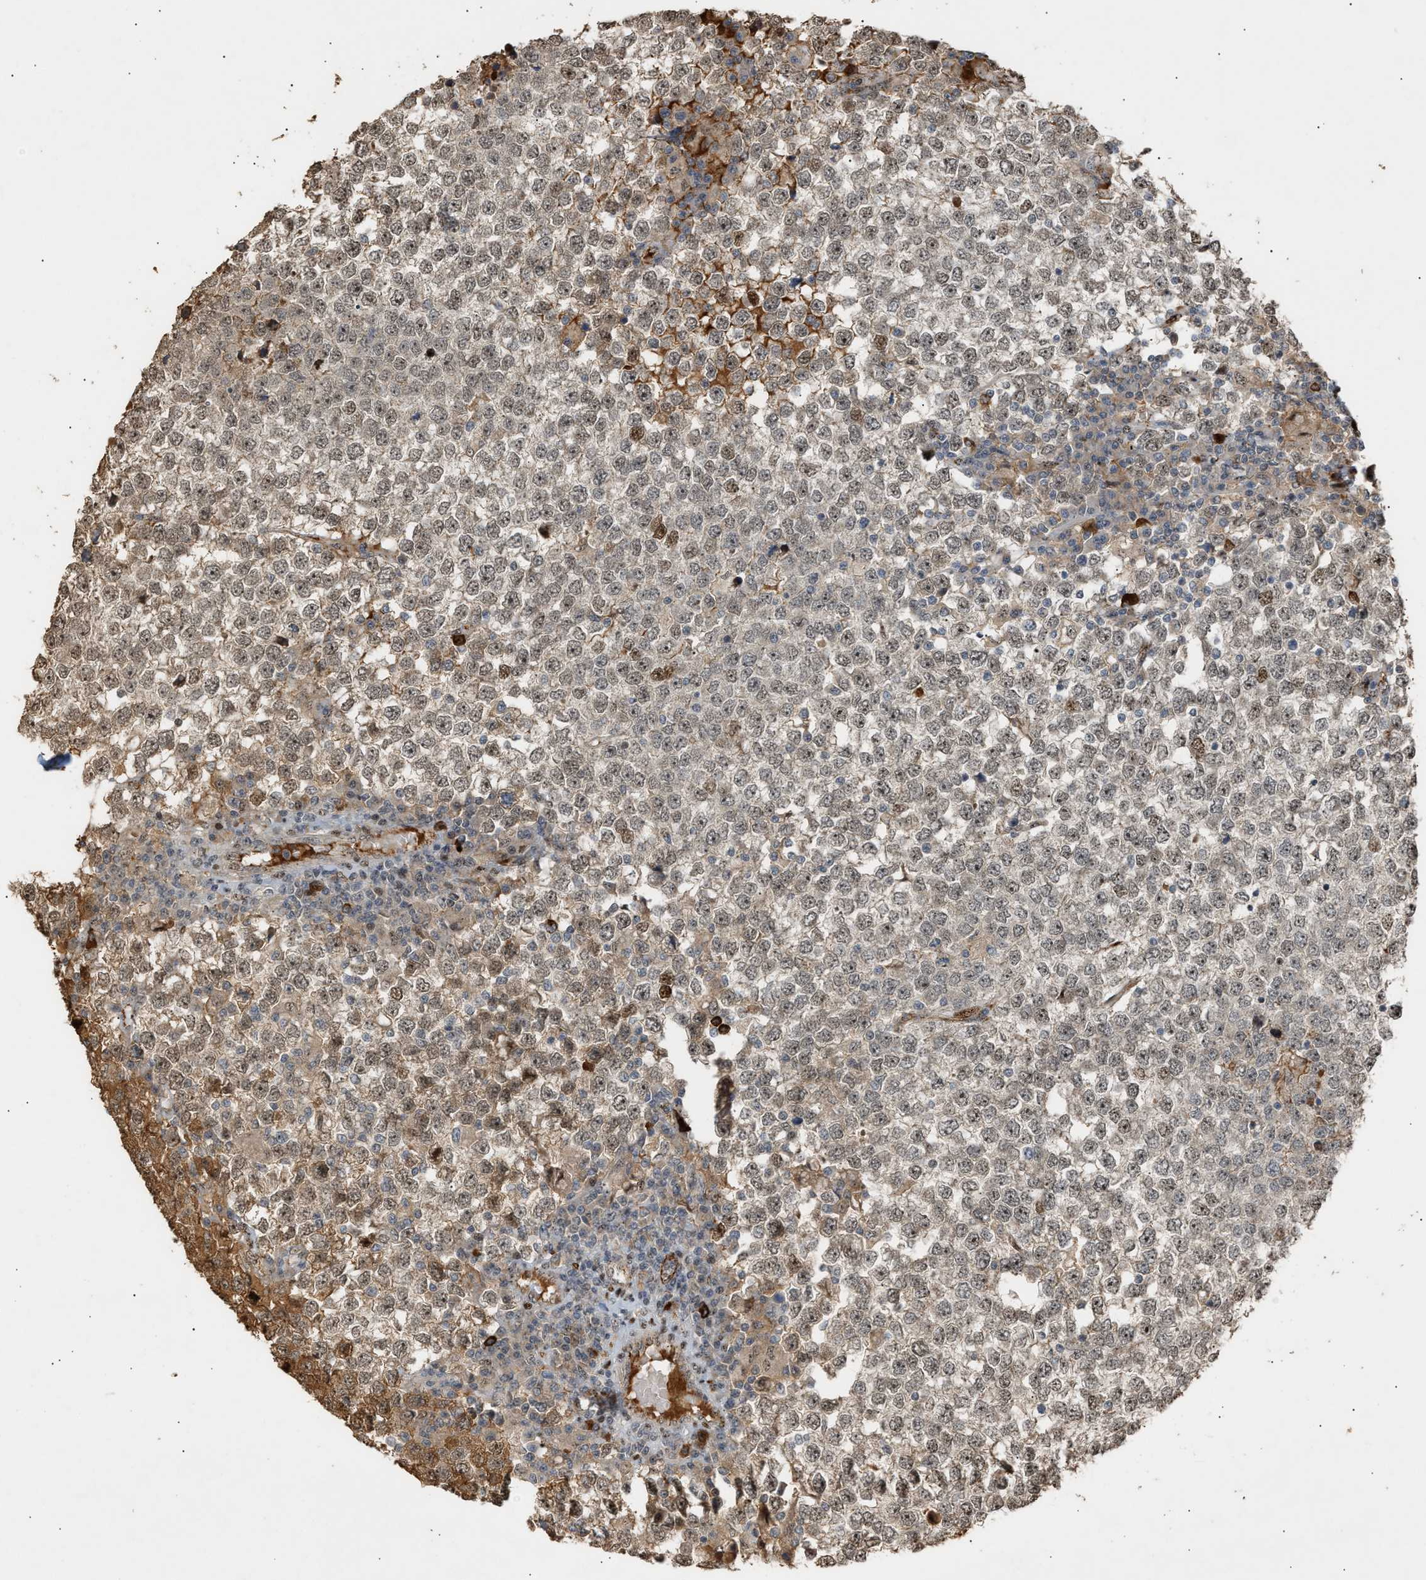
{"staining": {"intensity": "weak", "quantity": "25%-75%", "location": "nuclear"}, "tissue": "testis cancer", "cell_type": "Tumor cells", "image_type": "cancer", "snomed": [{"axis": "morphology", "description": "Seminoma, NOS"}, {"axis": "topography", "description": "Testis"}], "caption": "An image showing weak nuclear positivity in about 25%-75% of tumor cells in testis cancer, as visualized by brown immunohistochemical staining.", "gene": "ZFAND5", "patient": {"sex": "male", "age": 65}}